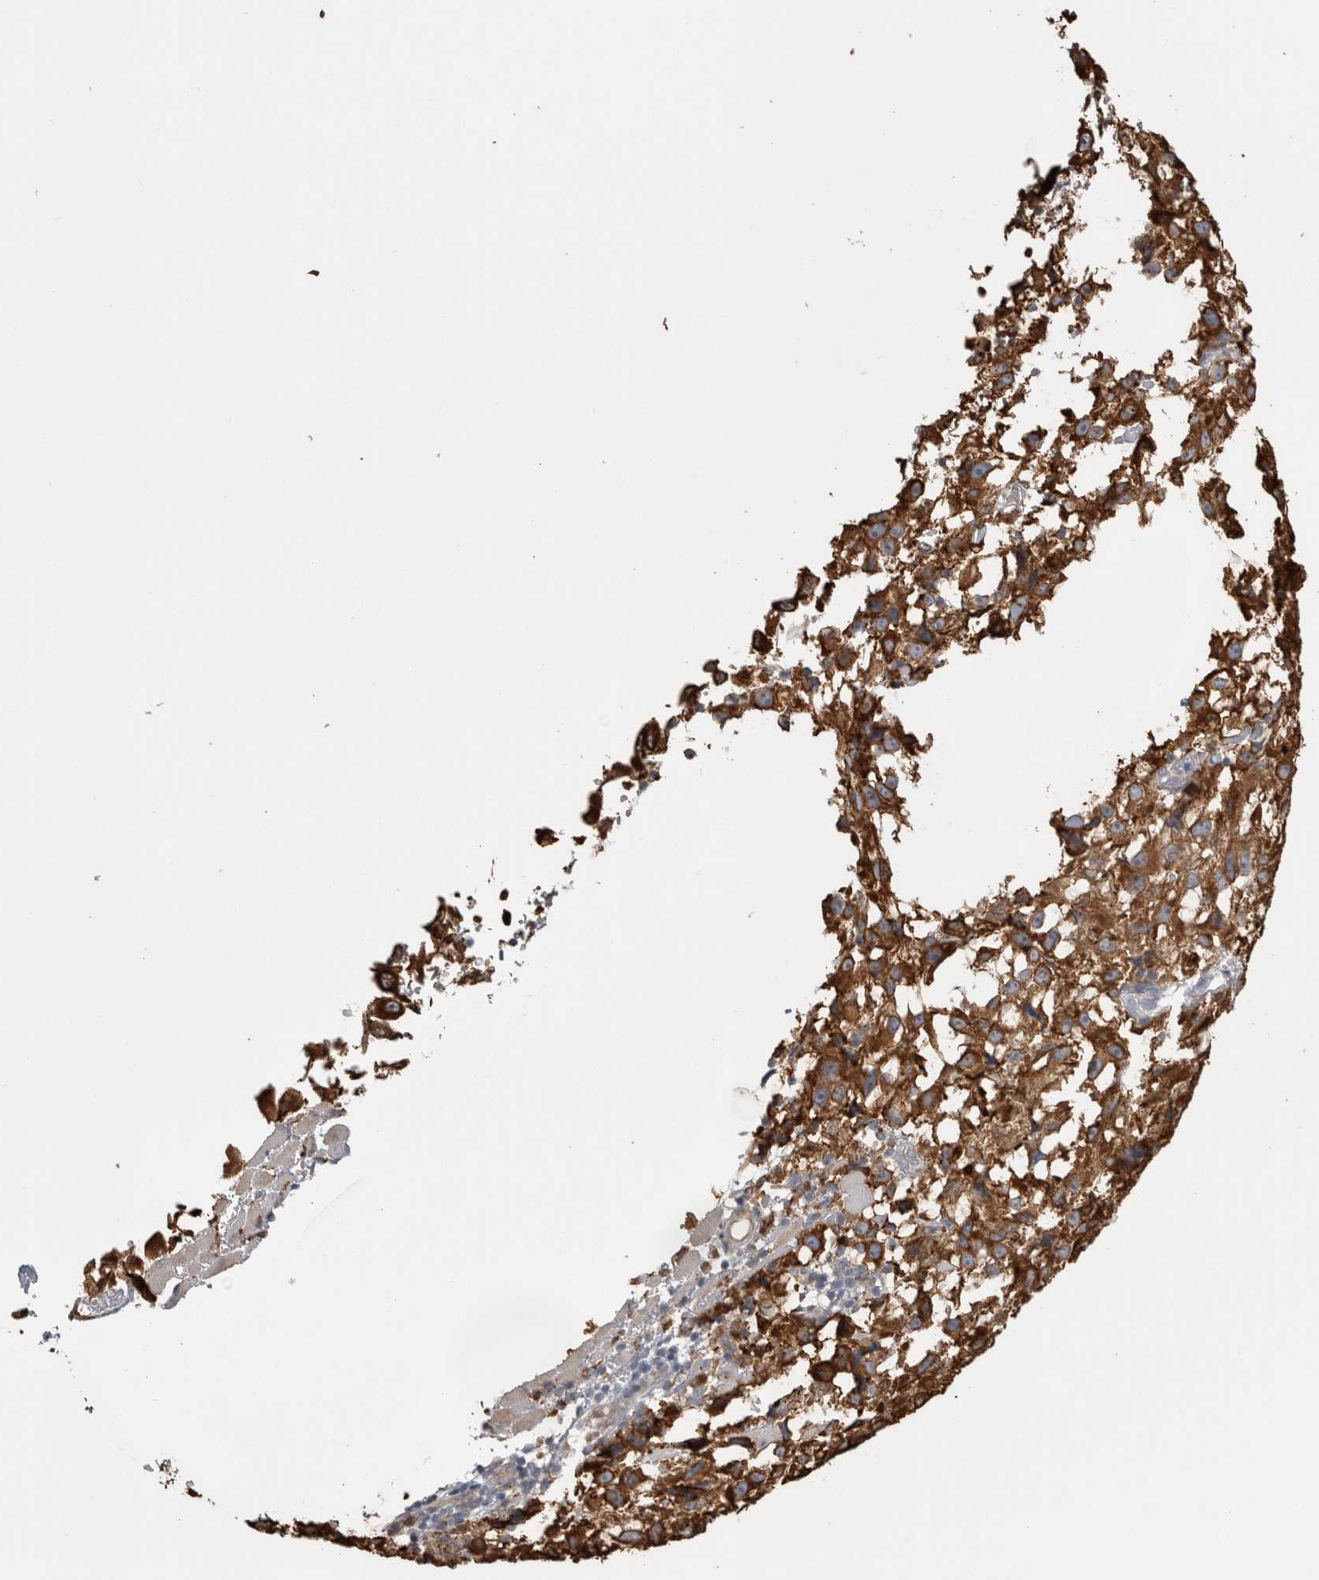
{"staining": {"intensity": "strong", "quantity": ">75%", "location": "cytoplasmic/membranous"}, "tissue": "melanoma", "cell_type": "Tumor cells", "image_type": "cancer", "snomed": [{"axis": "morphology", "description": "Malignant melanoma, NOS"}, {"axis": "topography", "description": "Skin"}], "caption": "Immunohistochemistry (IHC) histopathology image of melanoma stained for a protein (brown), which shows high levels of strong cytoplasmic/membranous positivity in about >75% of tumor cells.", "gene": "LRPAP1", "patient": {"sex": "female", "age": 104}}